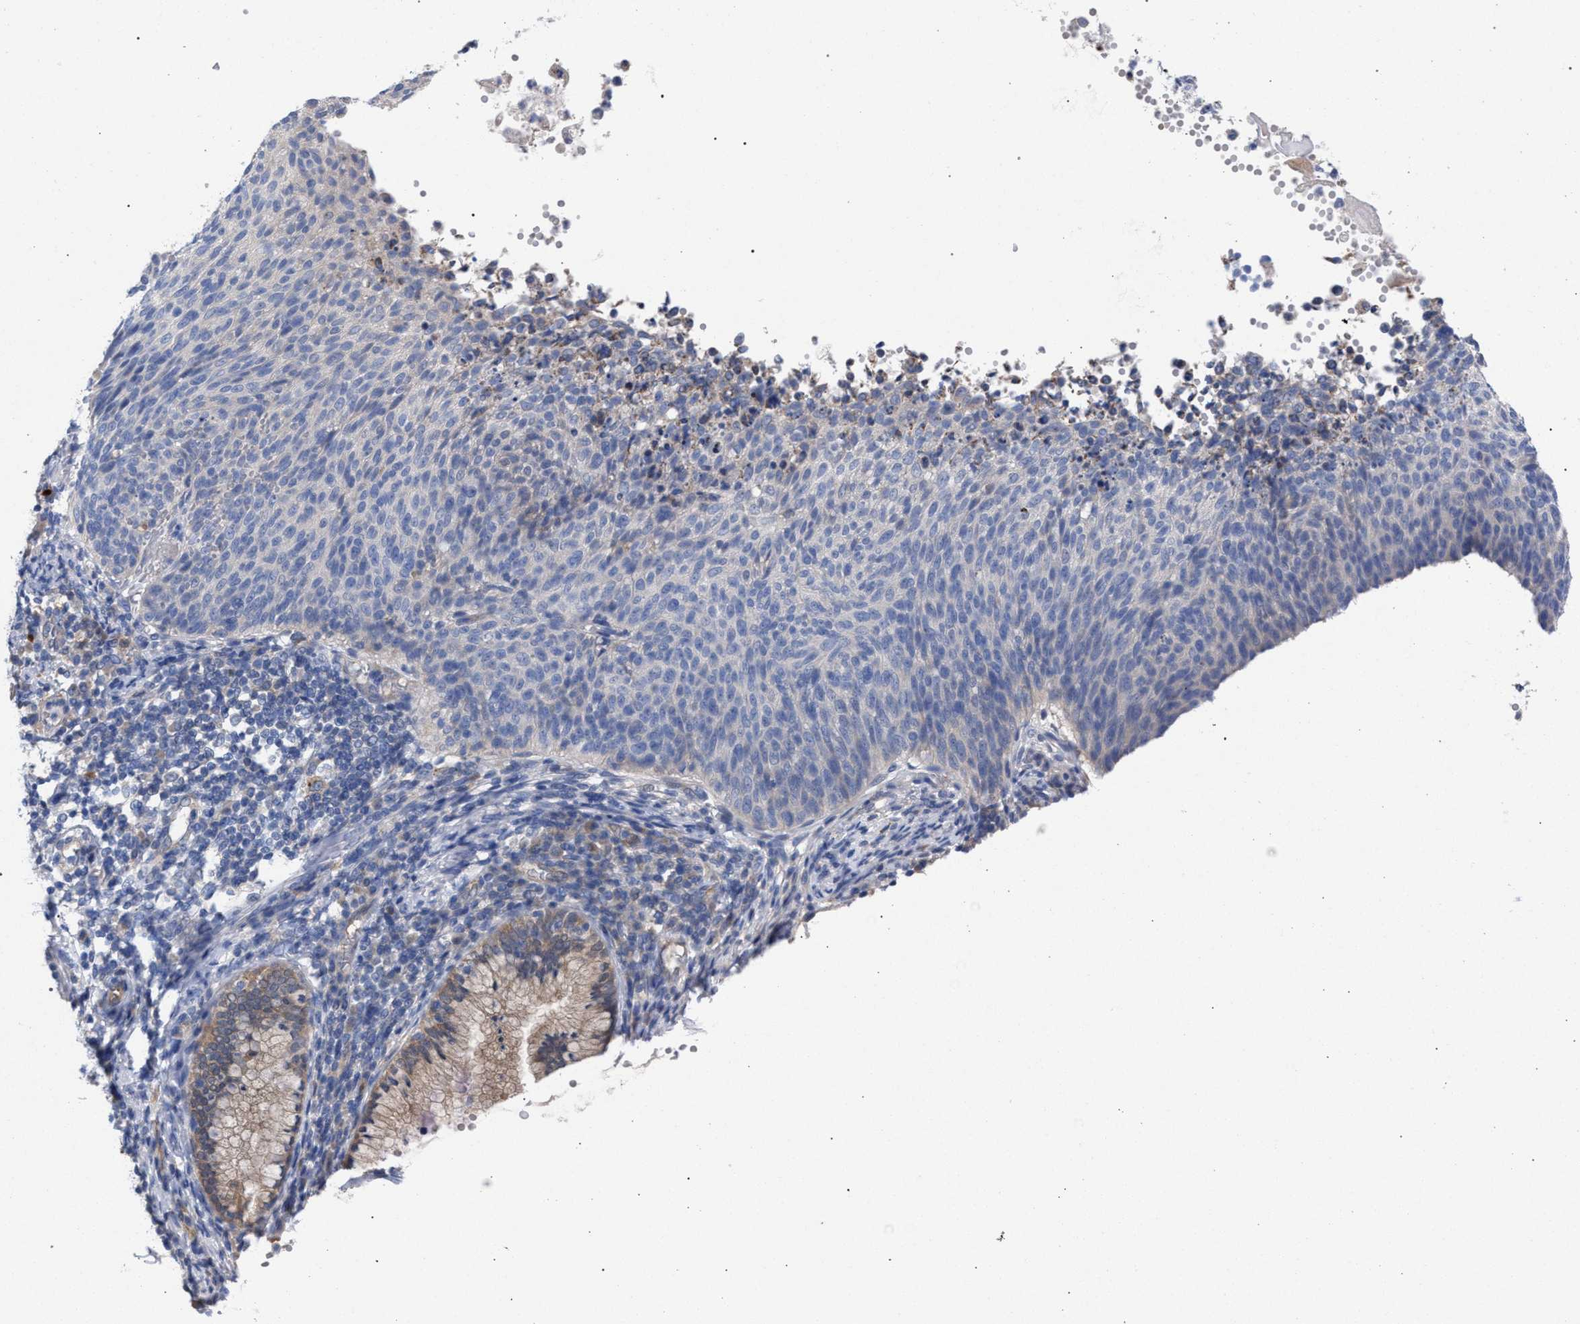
{"staining": {"intensity": "negative", "quantity": "none", "location": "none"}, "tissue": "cervical cancer", "cell_type": "Tumor cells", "image_type": "cancer", "snomed": [{"axis": "morphology", "description": "Squamous cell carcinoma, NOS"}, {"axis": "topography", "description": "Cervix"}], "caption": "The immunohistochemistry histopathology image has no significant staining in tumor cells of squamous cell carcinoma (cervical) tissue. (DAB immunohistochemistry (IHC), high magnification).", "gene": "GMPR", "patient": {"sex": "female", "age": 70}}